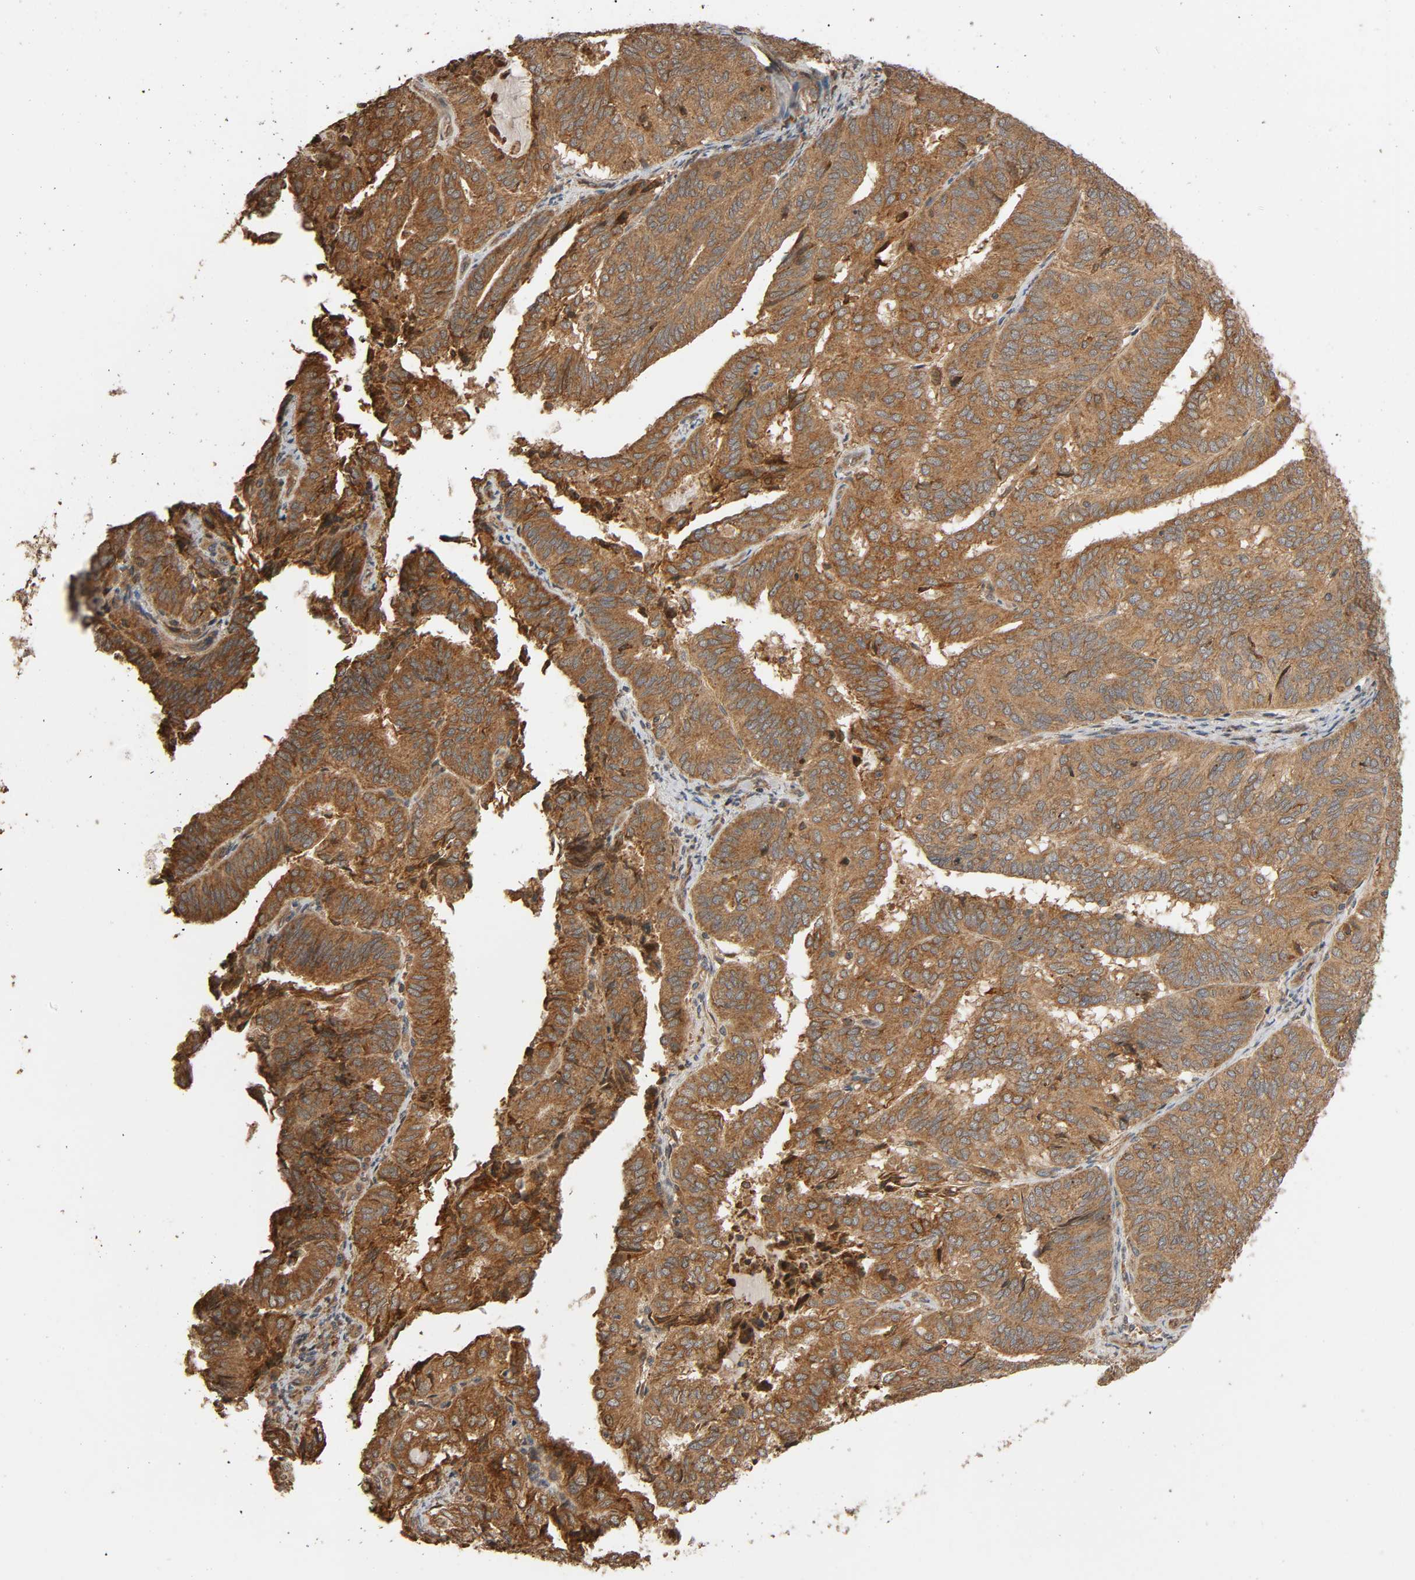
{"staining": {"intensity": "strong", "quantity": ">75%", "location": "cytoplasmic/membranous"}, "tissue": "endometrial cancer", "cell_type": "Tumor cells", "image_type": "cancer", "snomed": [{"axis": "morphology", "description": "Adenocarcinoma, NOS"}, {"axis": "topography", "description": "Uterus"}], "caption": "Endometrial cancer tissue displays strong cytoplasmic/membranous expression in about >75% of tumor cells", "gene": "MAP3K8", "patient": {"sex": "female", "age": 60}}